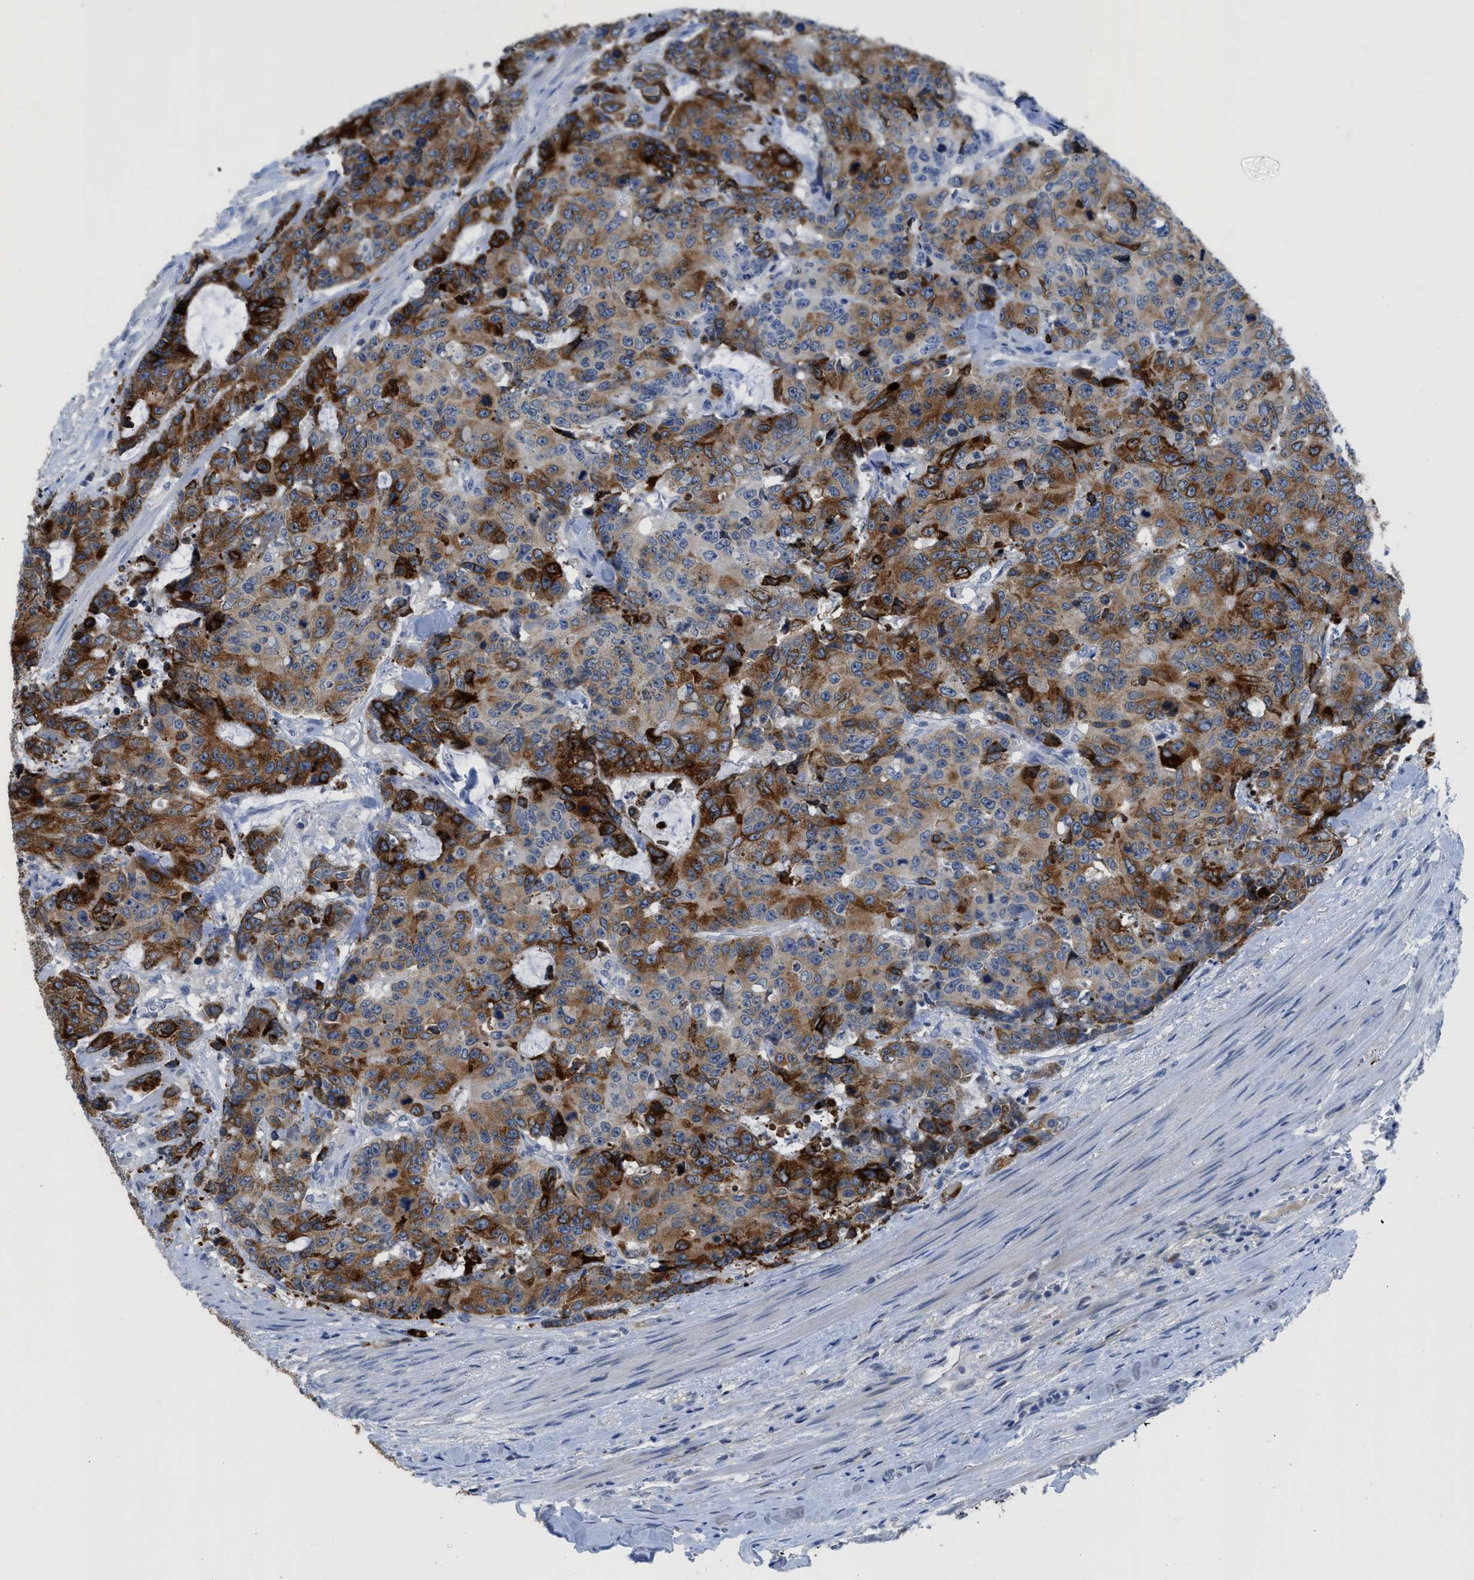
{"staining": {"intensity": "strong", "quantity": "25%-75%", "location": "cytoplasmic/membranous"}, "tissue": "colorectal cancer", "cell_type": "Tumor cells", "image_type": "cancer", "snomed": [{"axis": "morphology", "description": "Adenocarcinoma, NOS"}, {"axis": "topography", "description": "Colon"}], "caption": "Tumor cells demonstrate high levels of strong cytoplasmic/membranous staining in approximately 25%-75% of cells in human adenocarcinoma (colorectal).", "gene": "OR9K2", "patient": {"sex": "female", "age": 86}}